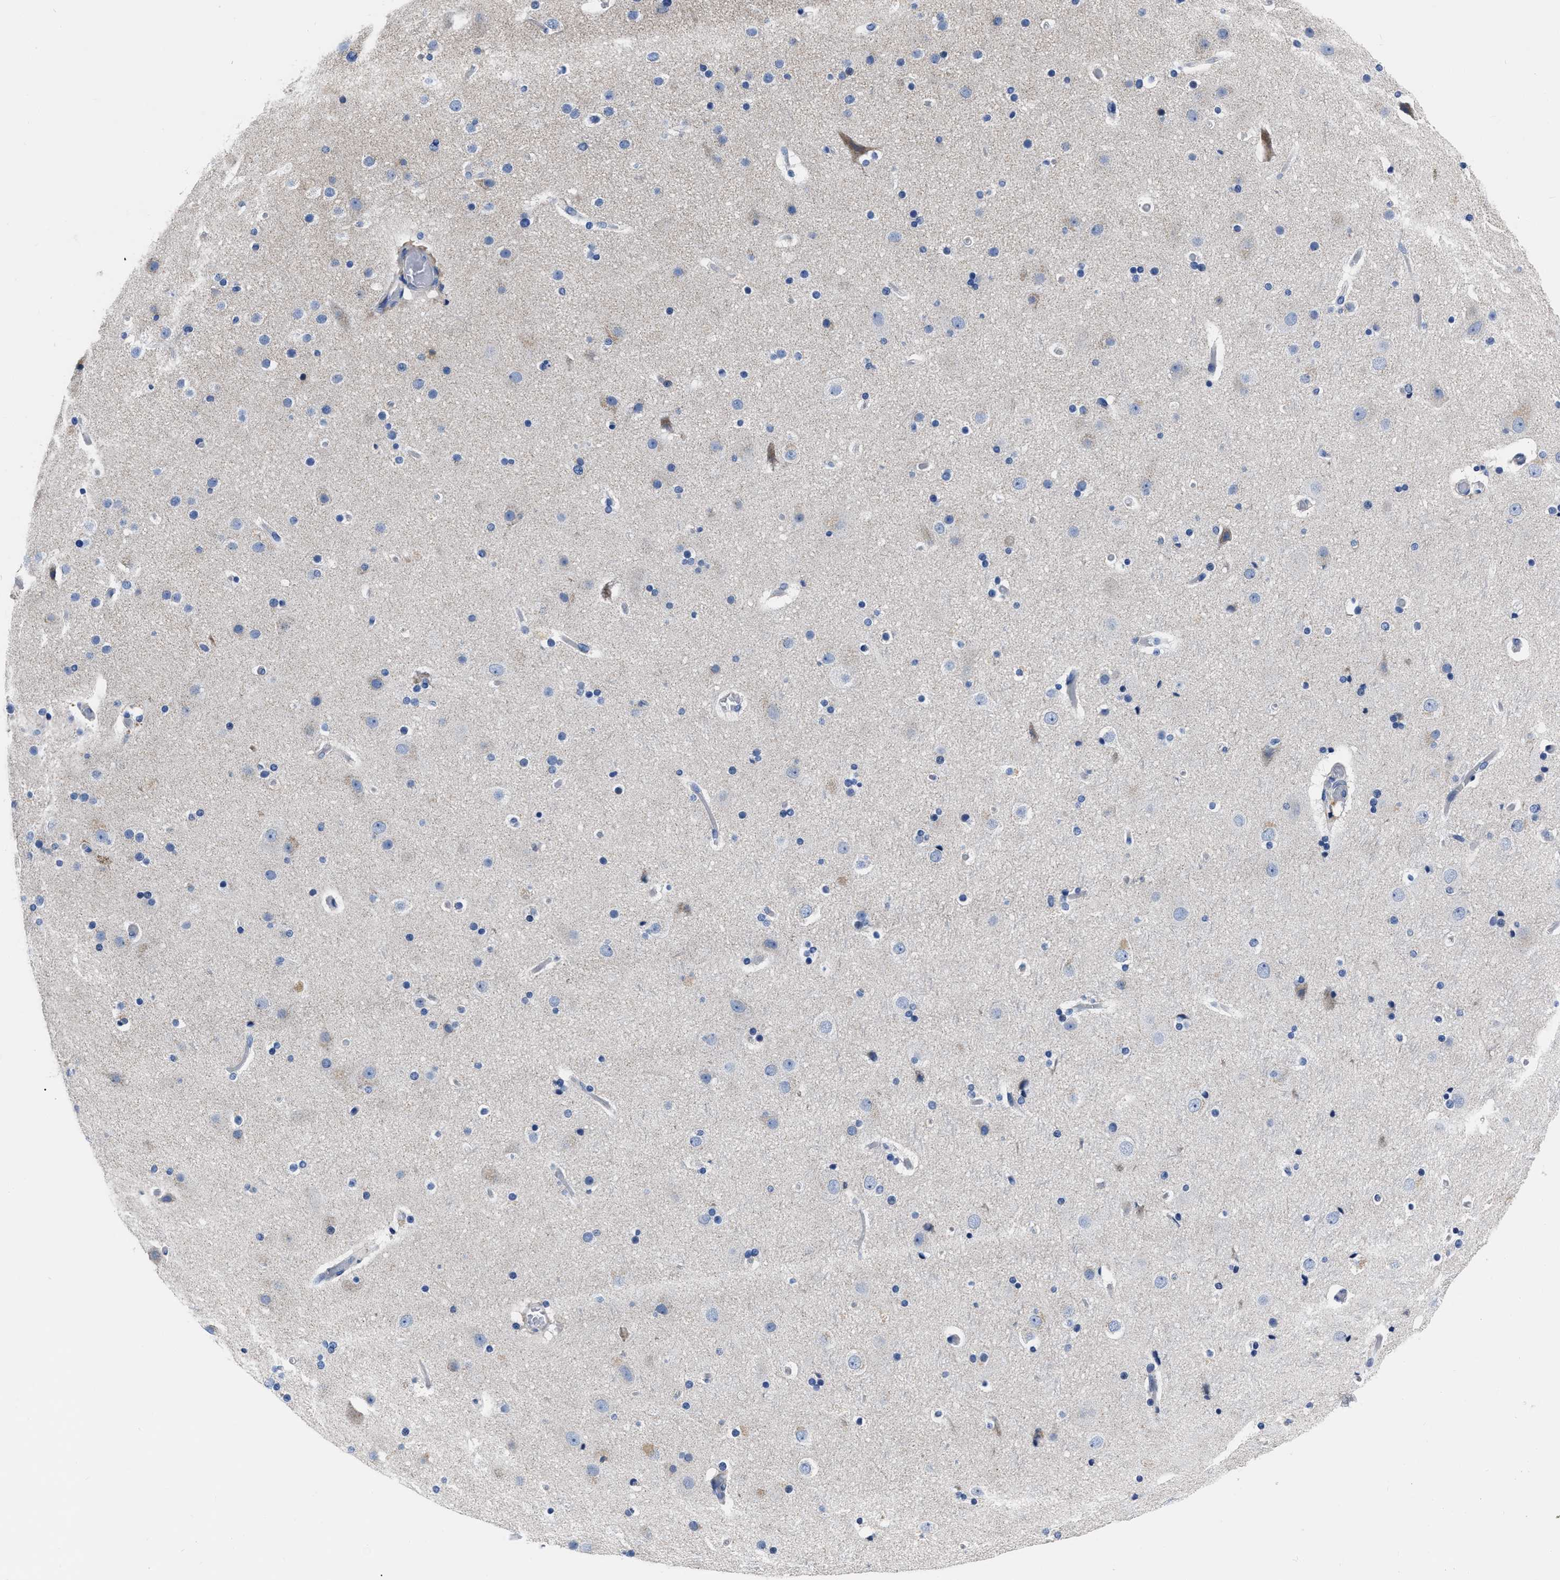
{"staining": {"intensity": "negative", "quantity": "none", "location": "none"}, "tissue": "cerebral cortex", "cell_type": "Endothelial cells", "image_type": "normal", "snomed": [{"axis": "morphology", "description": "Normal tissue, NOS"}, {"axis": "topography", "description": "Cerebral cortex"}], "caption": "DAB (3,3'-diaminobenzidine) immunohistochemical staining of normal cerebral cortex reveals no significant expression in endothelial cells.", "gene": "MOV10L1", "patient": {"sex": "male", "age": 57}}